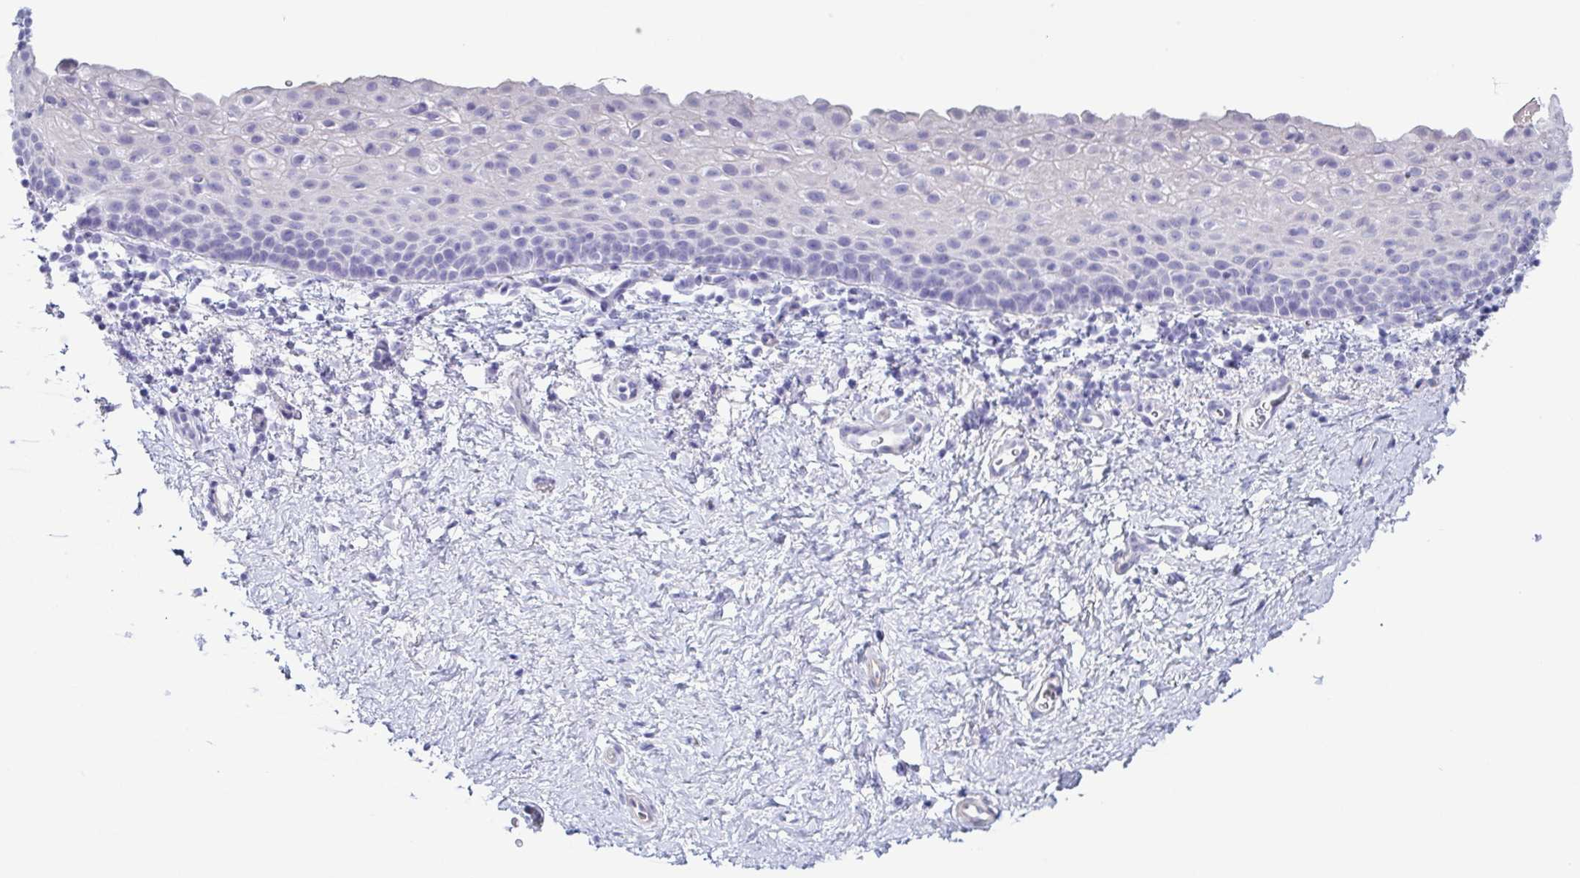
{"staining": {"intensity": "negative", "quantity": "none", "location": "none"}, "tissue": "vagina", "cell_type": "Squamous epithelial cells", "image_type": "normal", "snomed": [{"axis": "morphology", "description": "Normal tissue, NOS"}, {"axis": "topography", "description": "Vagina"}], "caption": "This is an immunohistochemistry (IHC) image of benign human vagina. There is no positivity in squamous epithelial cells.", "gene": "ENSG00000275778", "patient": {"sex": "female", "age": 61}}